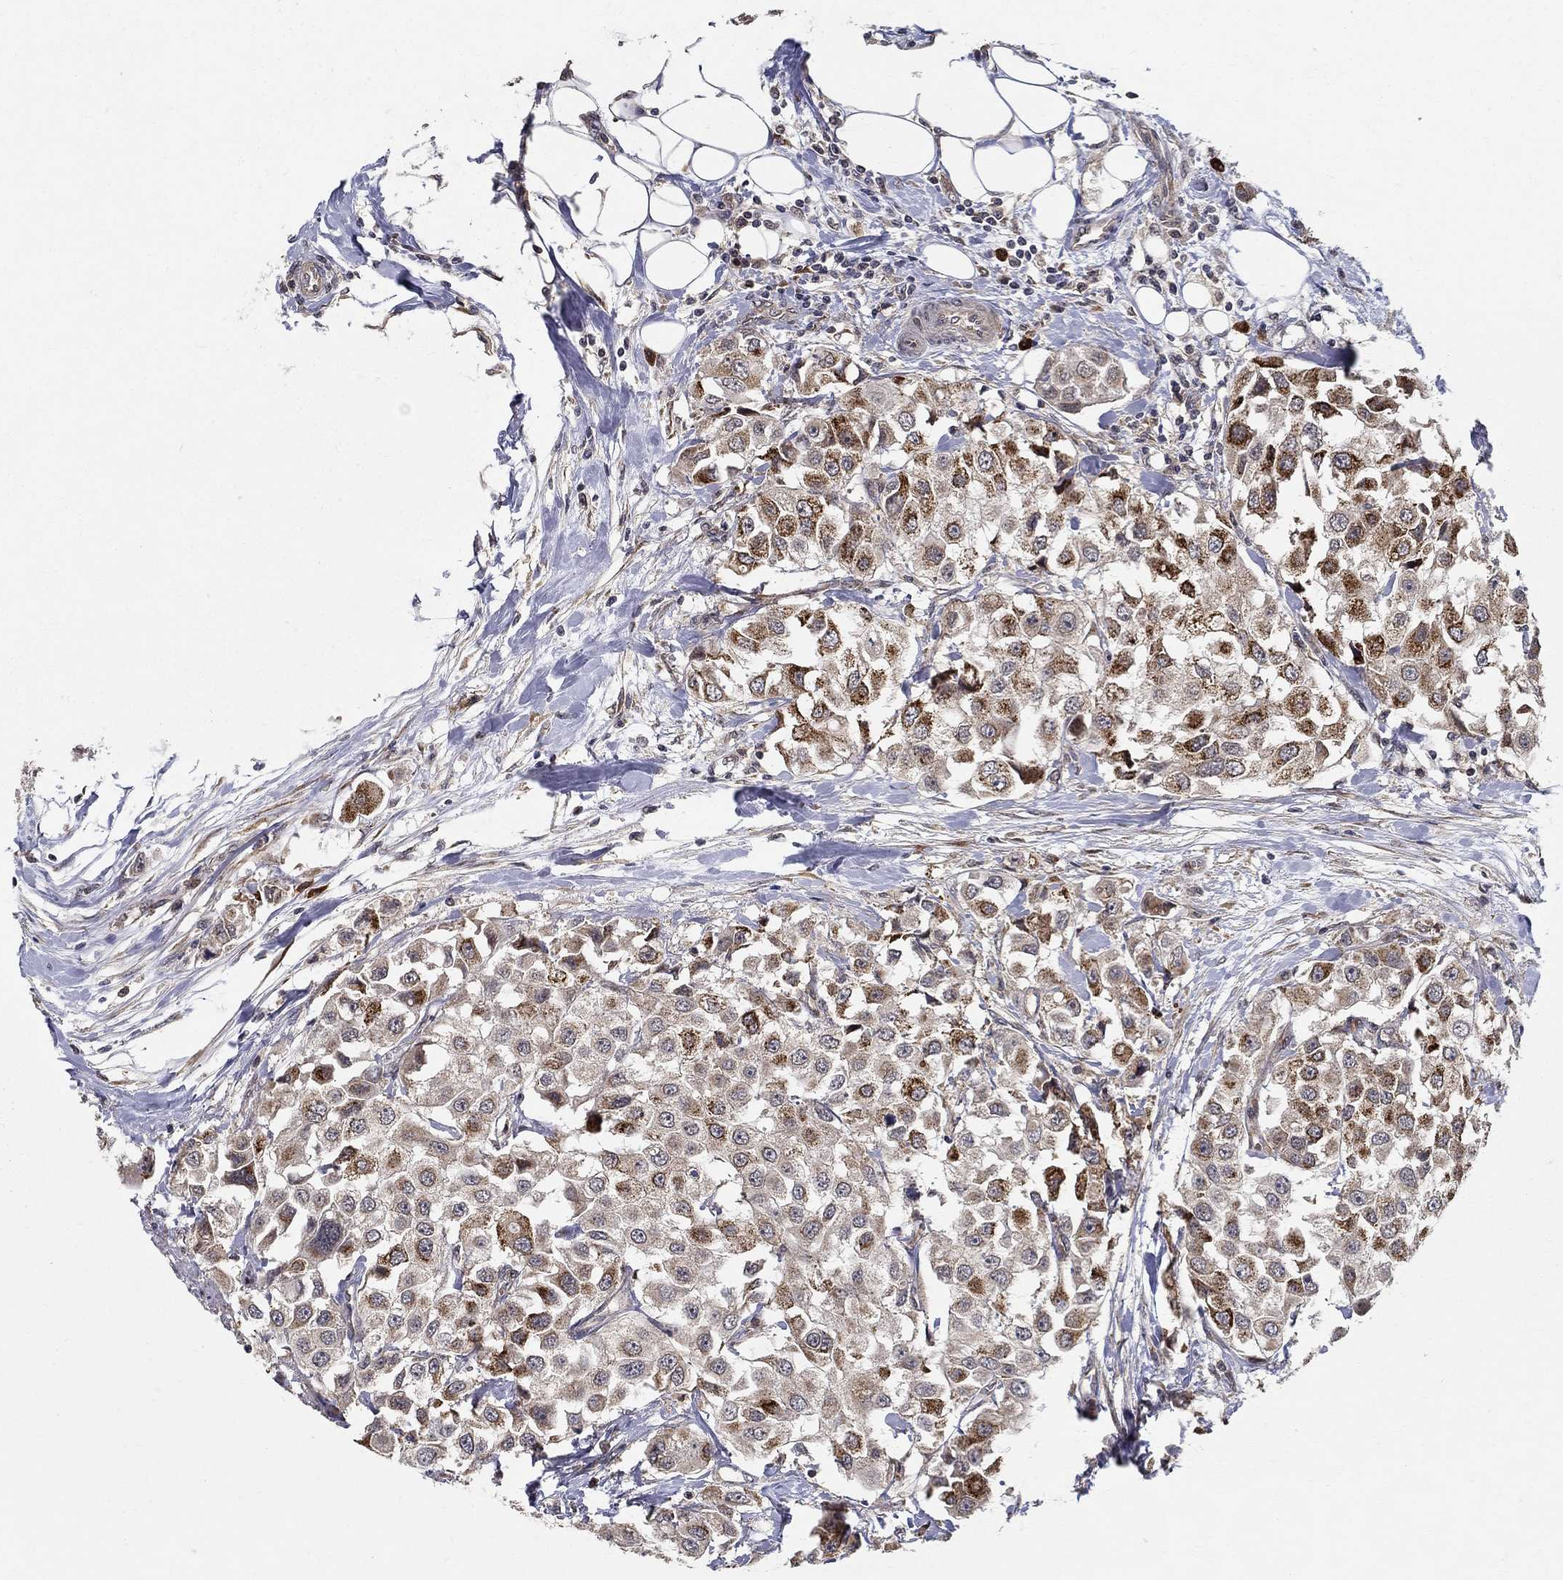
{"staining": {"intensity": "strong", "quantity": "25%-75%", "location": "cytoplasmic/membranous"}, "tissue": "urothelial cancer", "cell_type": "Tumor cells", "image_type": "cancer", "snomed": [{"axis": "morphology", "description": "Urothelial carcinoma, High grade"}, {"axis": "topography", "description": "Urinary bladder"}], "caption": "This micrograph demonstrates IHC staining of high-grade urothelial carcinoma, with high strong cytoplasmic/membranous expression in about 25%-75% of tumor cells.", "gene": "ZNF594", "patient": {"sex": "female", "age": 64}}